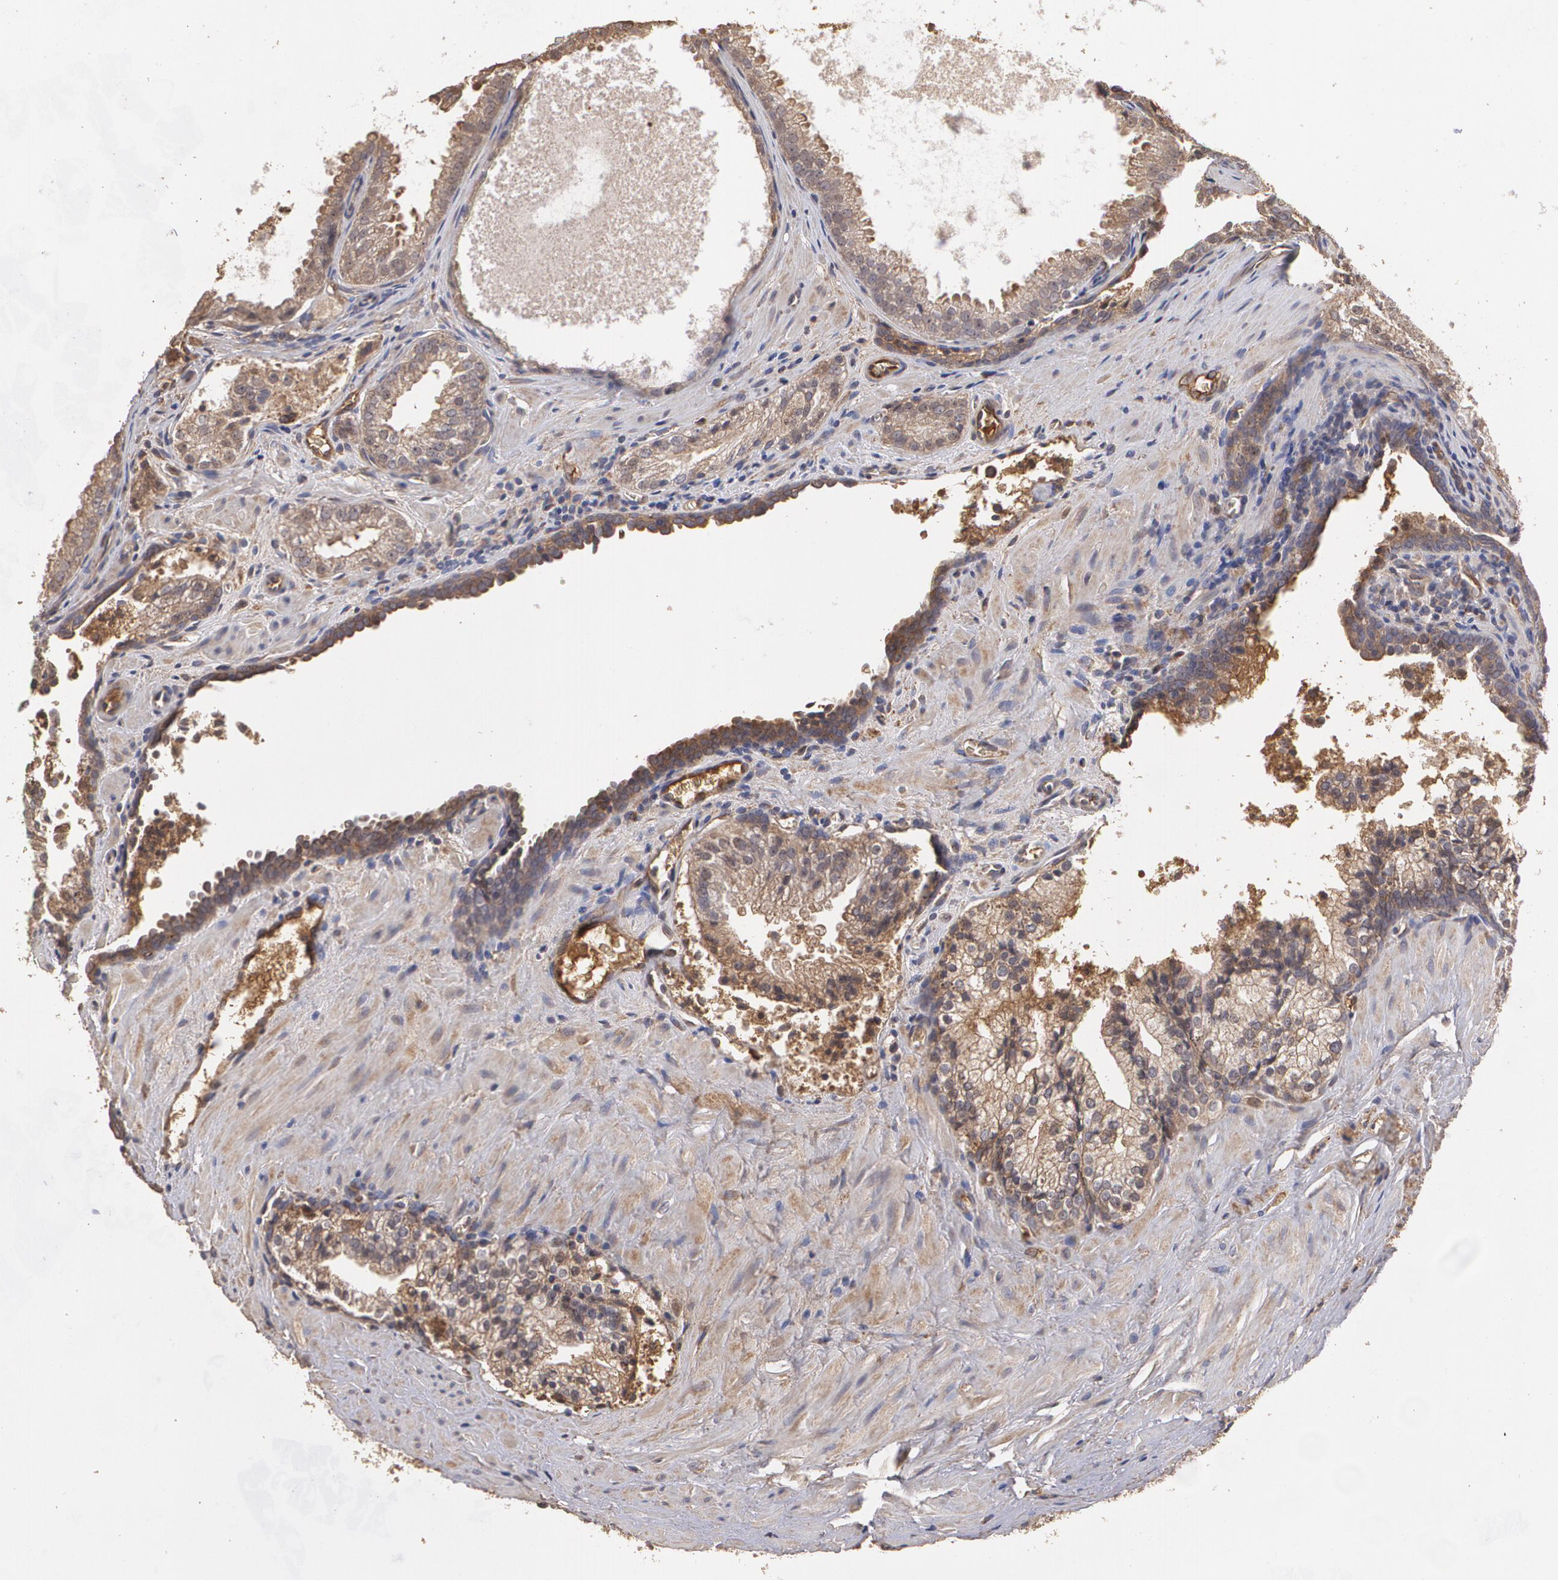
{"staining": {"intensity": "weak", "quantity": ">75%", "location": "cytoplasmic/membranous"}, "tissue": "prostate cancer", "cell_type": "Tumor cells", "image_type": "cancer", "snomed": [{"axis": "morphology", "description": "Adenocarcinoma, Medium grade"}, {"axis": "topography", "description": "Prostate"}], "caption": "Immunohistochemistry (DAB) staining of prostate medium-grade adenocarcinoma displays weak cytoplasmic/membranous protein positivity in approximately >75% of tumor cells. The staining was performed using DAB, with brown indicating positive protein expression. Nuclei are stained blue with hematoxylin.", "gene": "PON1", "patient": {"sex": "male", "age": 64}}